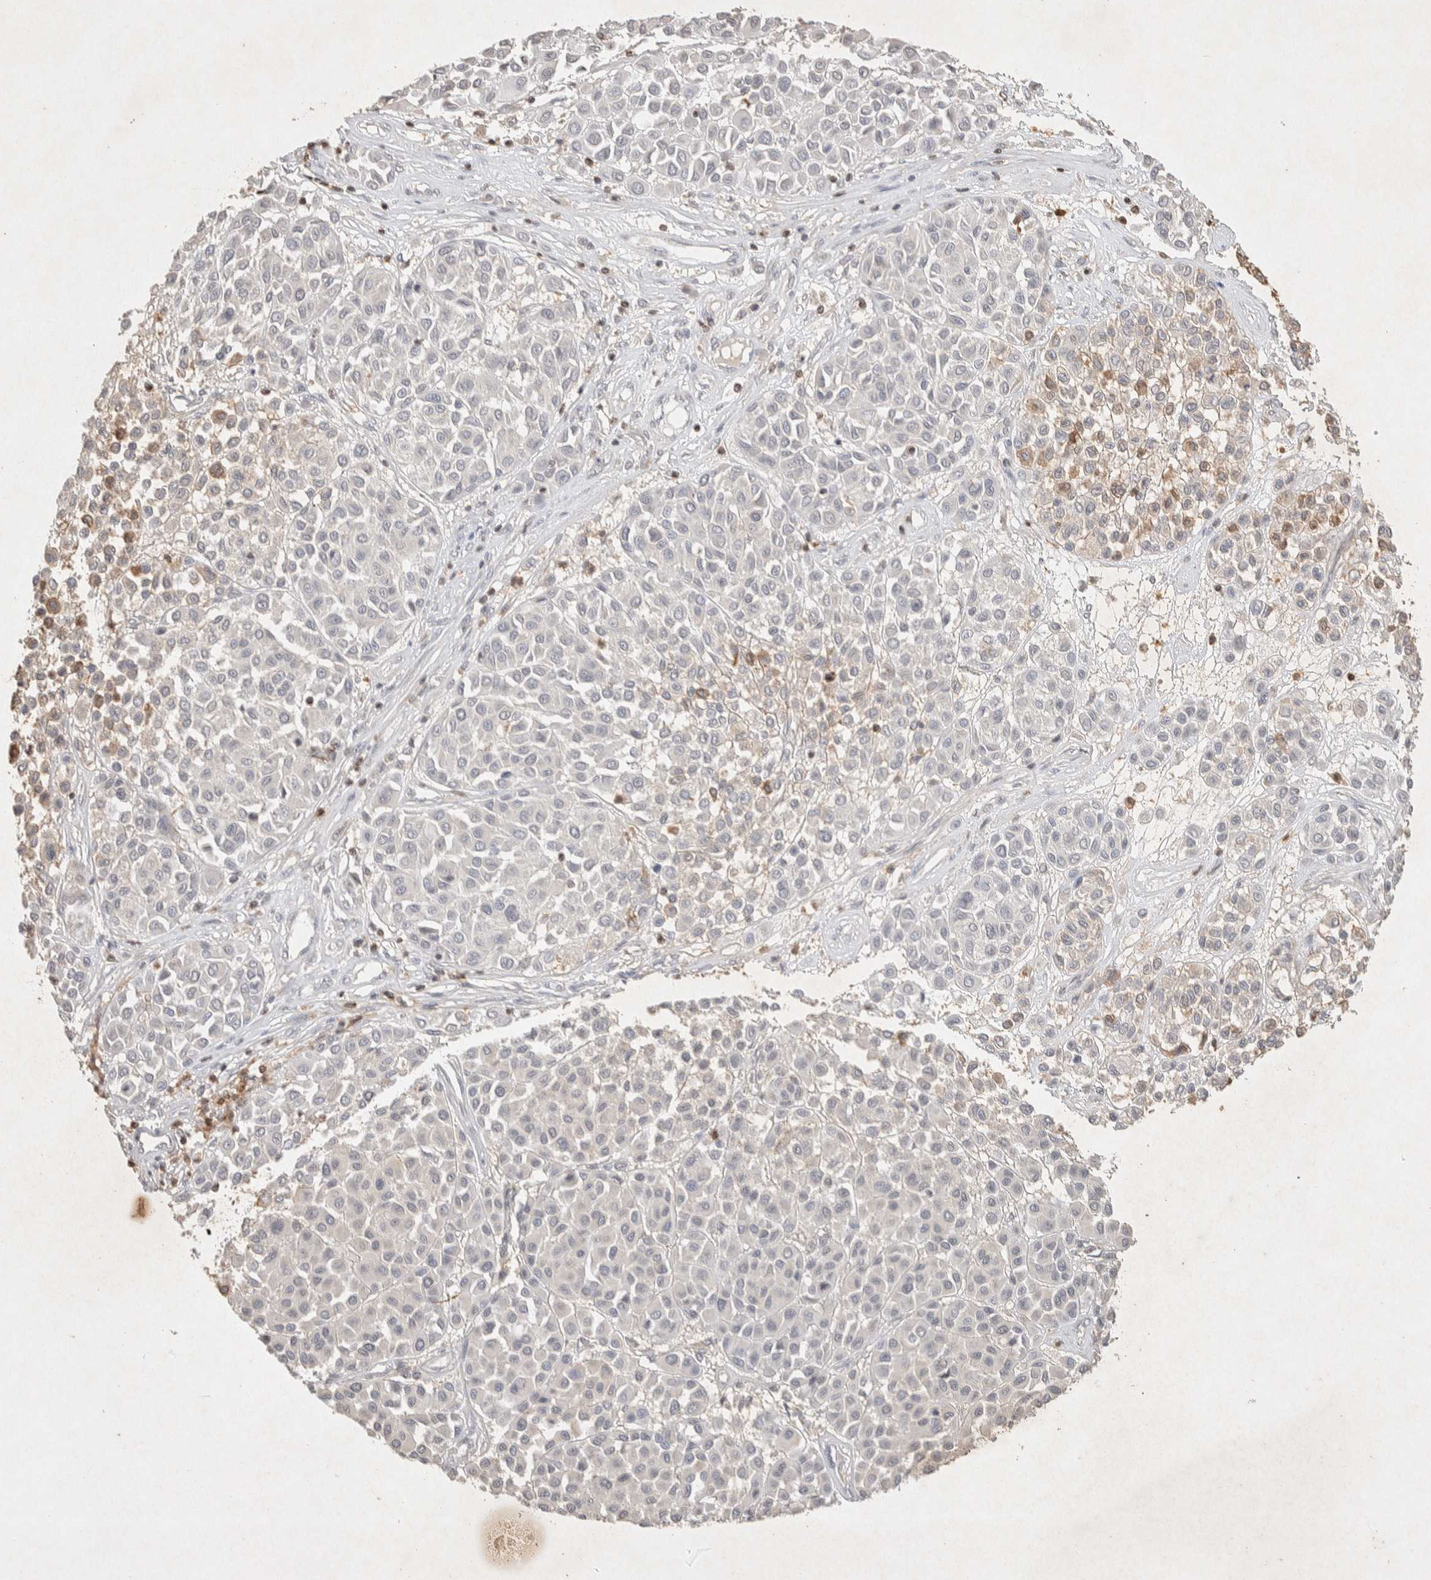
{"staining": {"intensity": "negative", "quantity": "none", "location": "none"}, "tissue": "melanoma", "cell_type": "Tumor cells", "image_type": "cancer", "snomed": [{"axis": "morphology", "description": "Malignant melanoma, Metastatic site"}, {"axis": "topography", "description": "Soft tissue"}], "caption": "DAB (3,3'-diaminobenzidine) immunohistochemical staining of human malignant melanoma (metastatic site) shows no significant expression in tumor cells.", "gene": "RAC2", "patient": {"sex": "male", "age": 41}}